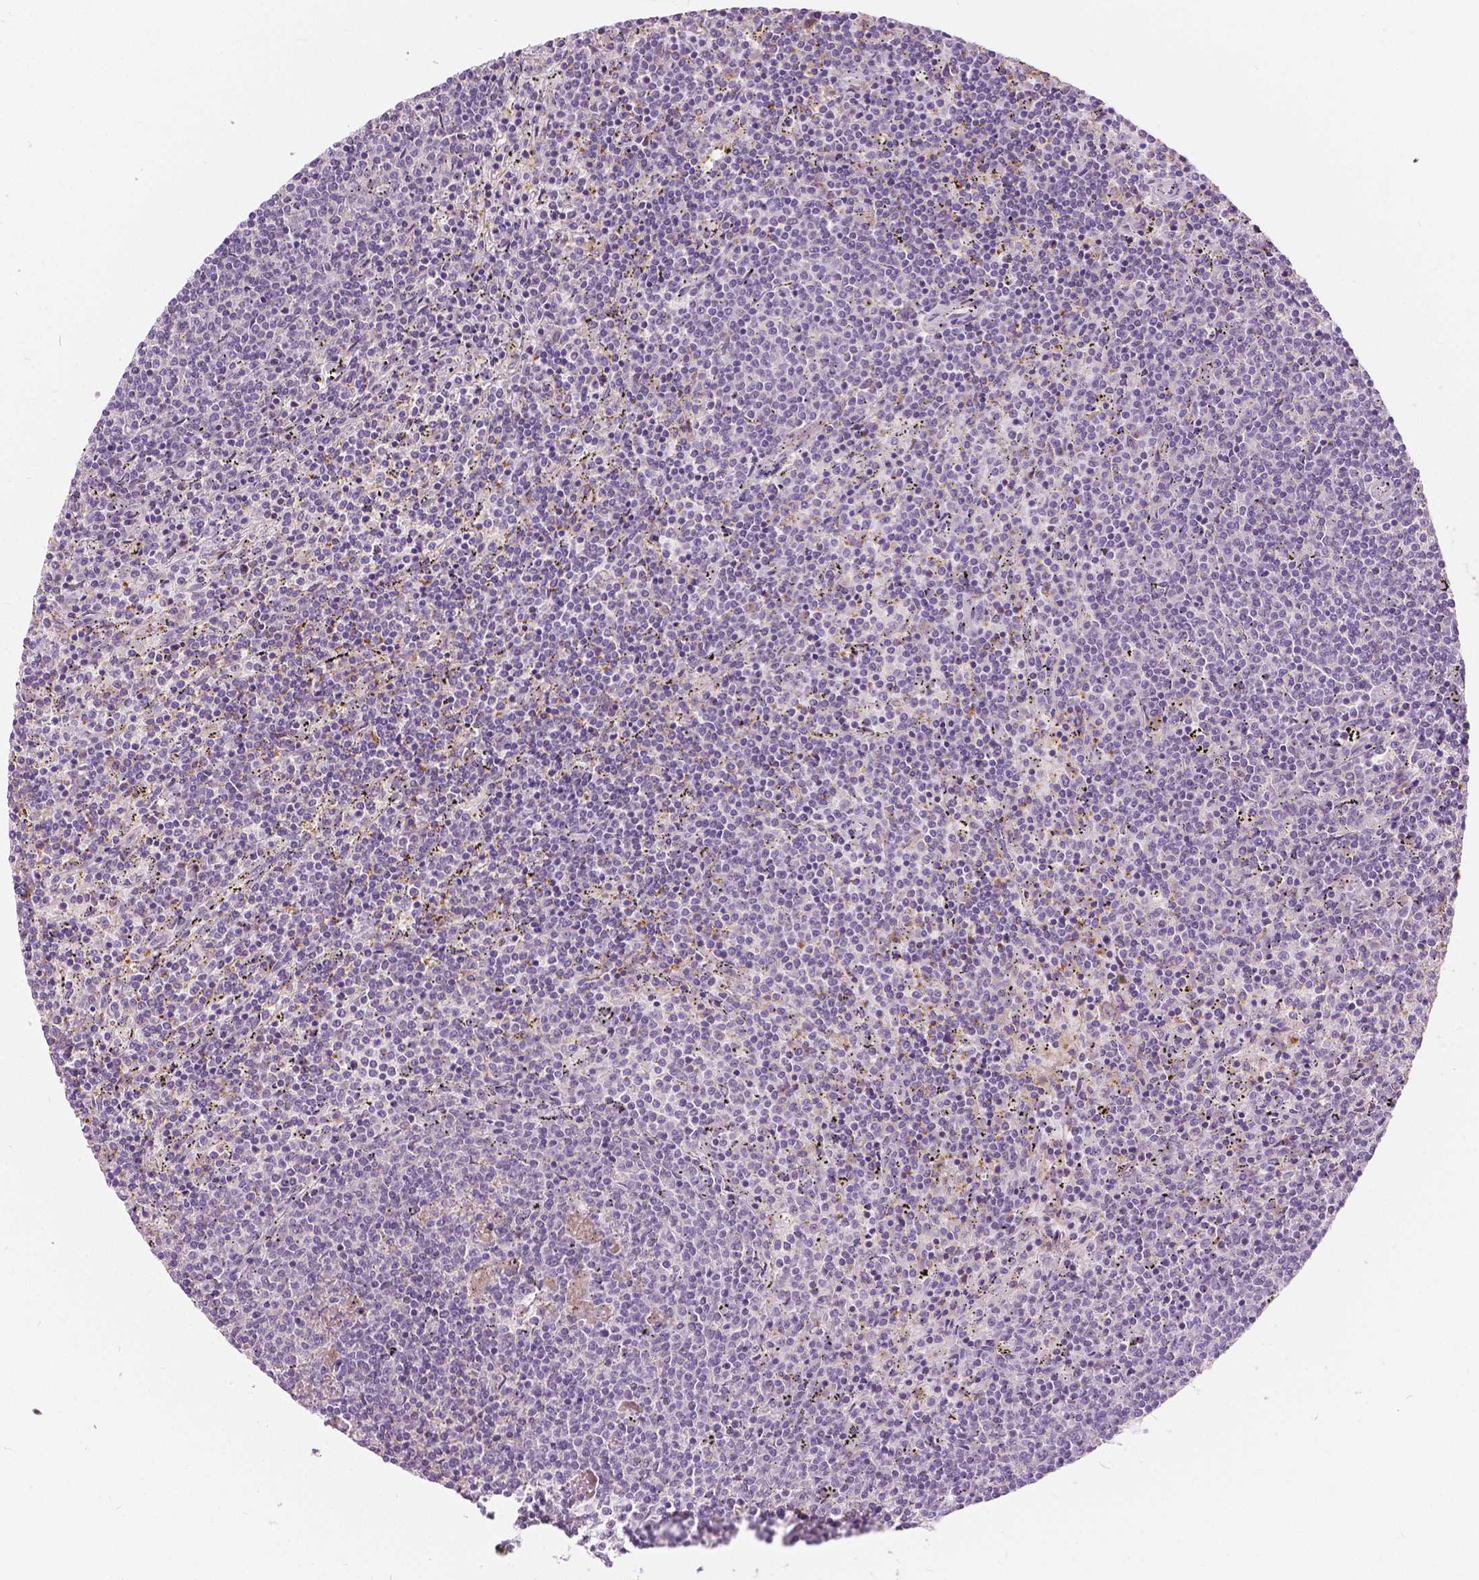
{"staining": {"intensity": "negative", "quantity": "none", "location": "none"}, "tissue": "lymphoma", "cell_type": "Tumor cells", "image_type": "cancer", "snomed": [{"axis": "morphology", "description": "Malignant lymphoma, non-Hodgkin's type, Low grade"}, {"axis": "topography", "description": "Spleen"}], "caption": "Immunohistochemical staining of malignant lymphoma, non-Hodgkin's type (low-grade) exhibits no significant positivity in tumor cells.", "gene": "DLX6", "patient": {"sex": "female", "age": 50}}